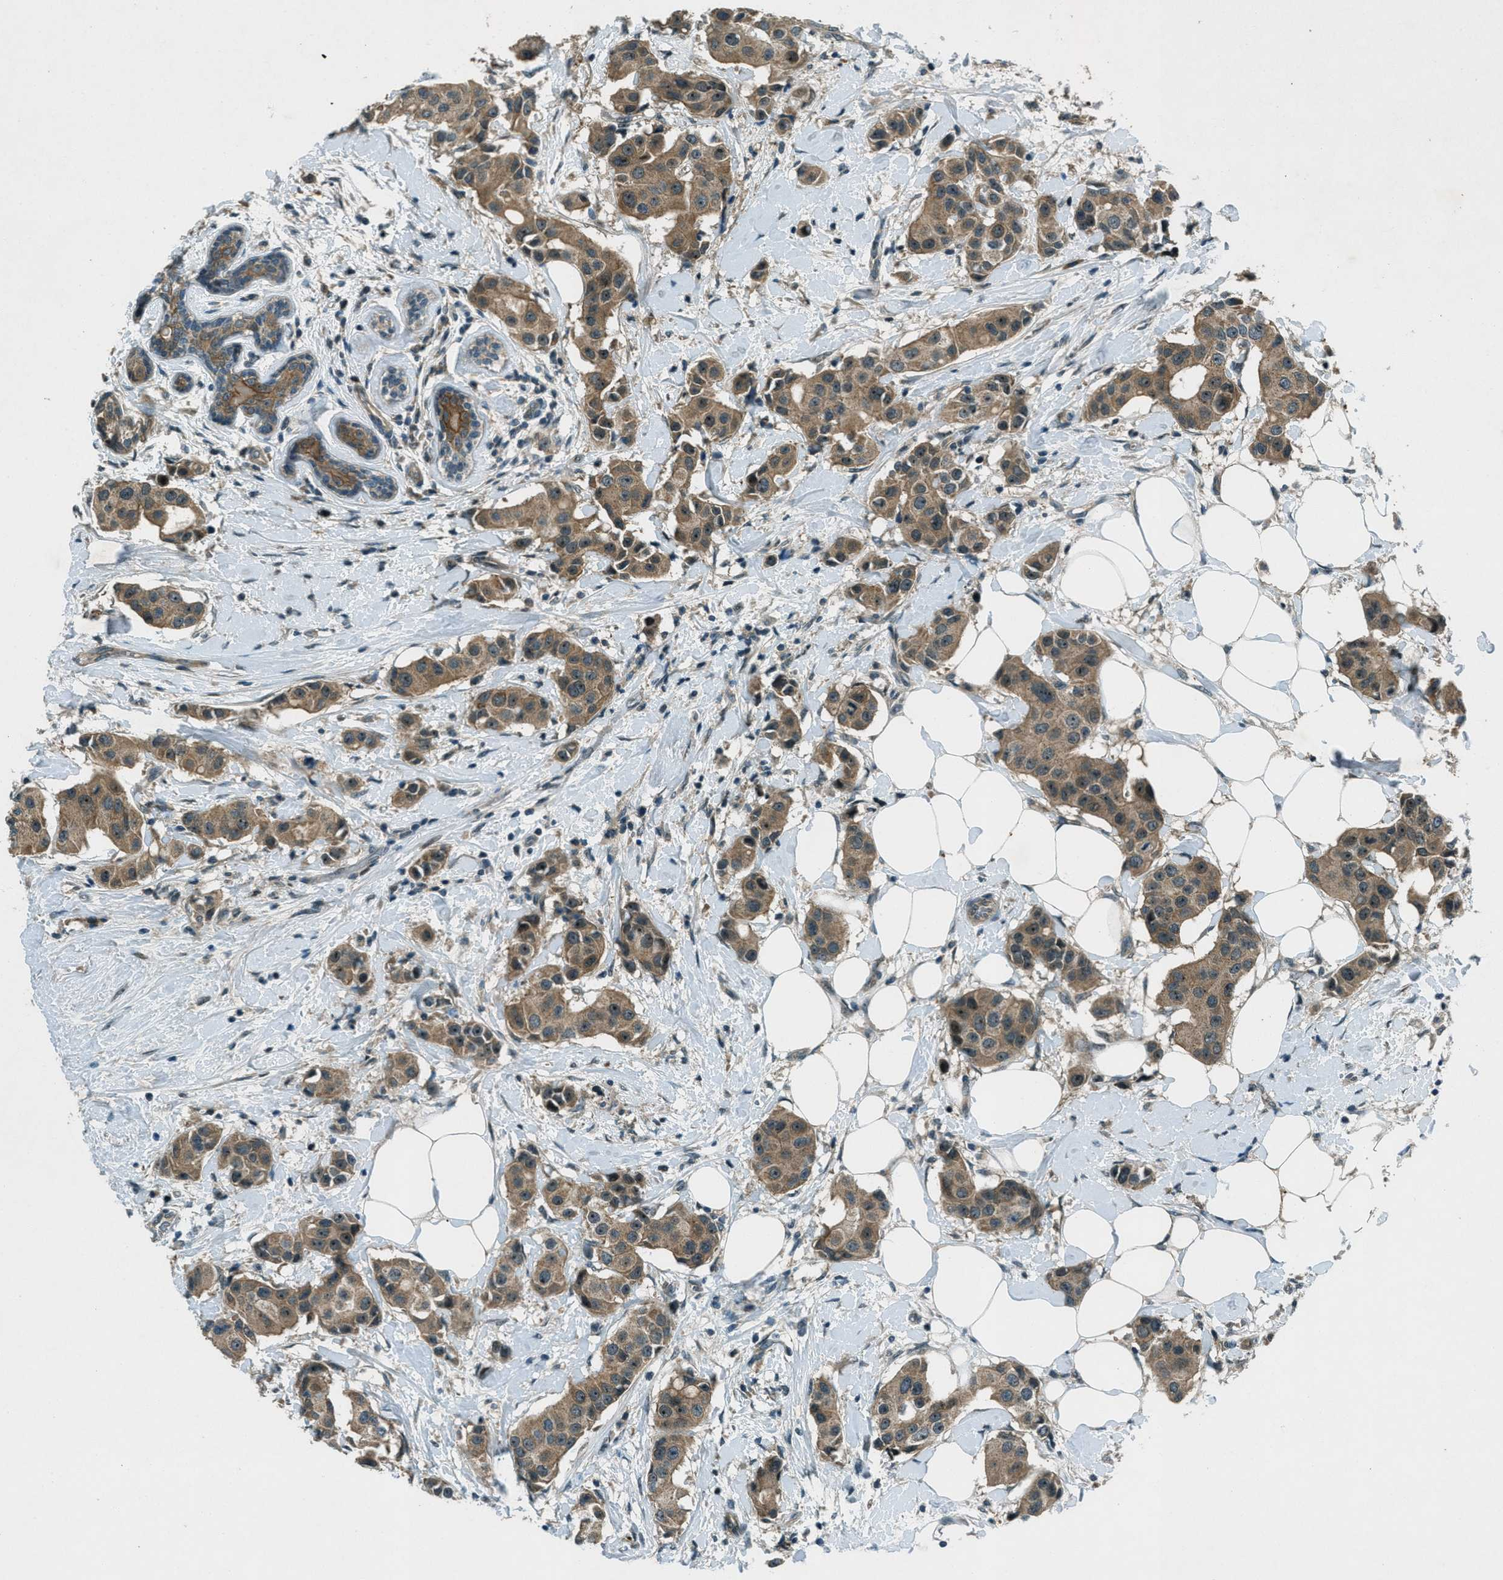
{"staining": {"intensity": "moderate", "quantity": ">75%", "location": "cytoplasmic/membranous,nuclear"}, "tissue": "breast cancer", "cell_type": "Tumor cells", "image_type": "cancer", "snomed": [{"axis": "morphology", "description": "Normal tissue, NOS"}, {"axis": "morphology", "description": "Duct carcinoma"}, {"axis": "topography", "description": "Breast"}], "caption": "Immunohistochemistry of infiltrating ductal carcinoma (breast) displays medium levels of moderate cytoplasmic/membranous and nuclear positivity in approximately >75% of tumor cells. (Stains: DAB in brown, nuclei in blue, Microscopy: brightfield microscopy at high magnification).", "gene": "STK11", "patient": {"sex": "female", "age": 39}}